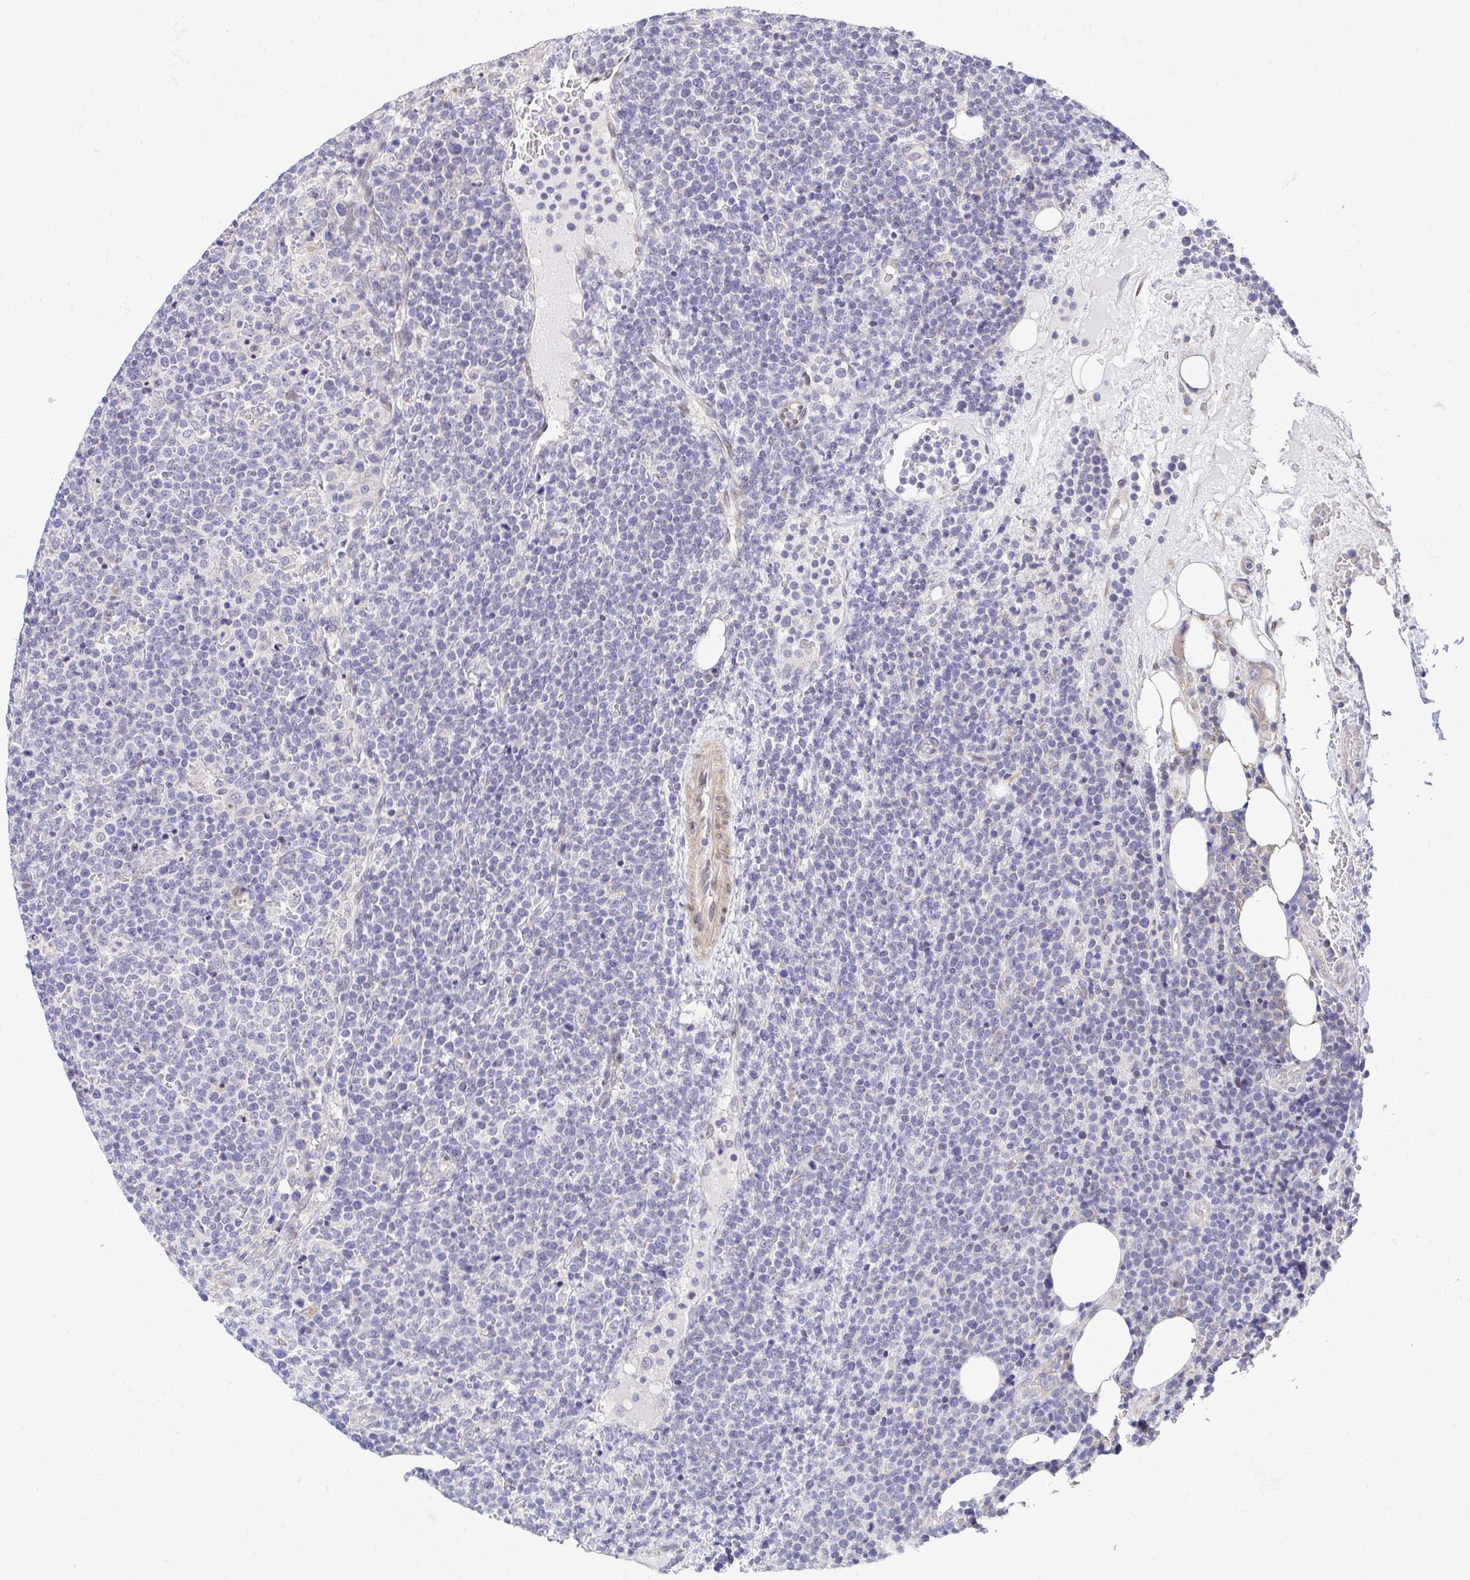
{"staining": {"intensity": "negative", "quantity": "none", "location": "none"}, "tissue": "lymphoma", "cell_type": "Tumor cells", "image_type": "cancer", "snomed": [{"axis": "morphology", "description": "Malignant lymphoma, non-Hodgkin's type, High grade"}, {"axis": "topography", "description": "Lymph node"}], "caption": "IHC histopathology image of neoplastic tissue: lymphoma stained with DAB displays no significant protein staining in tumor cells. (Immunohistochemistry, brightfield microscopy, high magnification).", "gene": "AKAP14", "patient": {"sex": "male", "age": 61}}